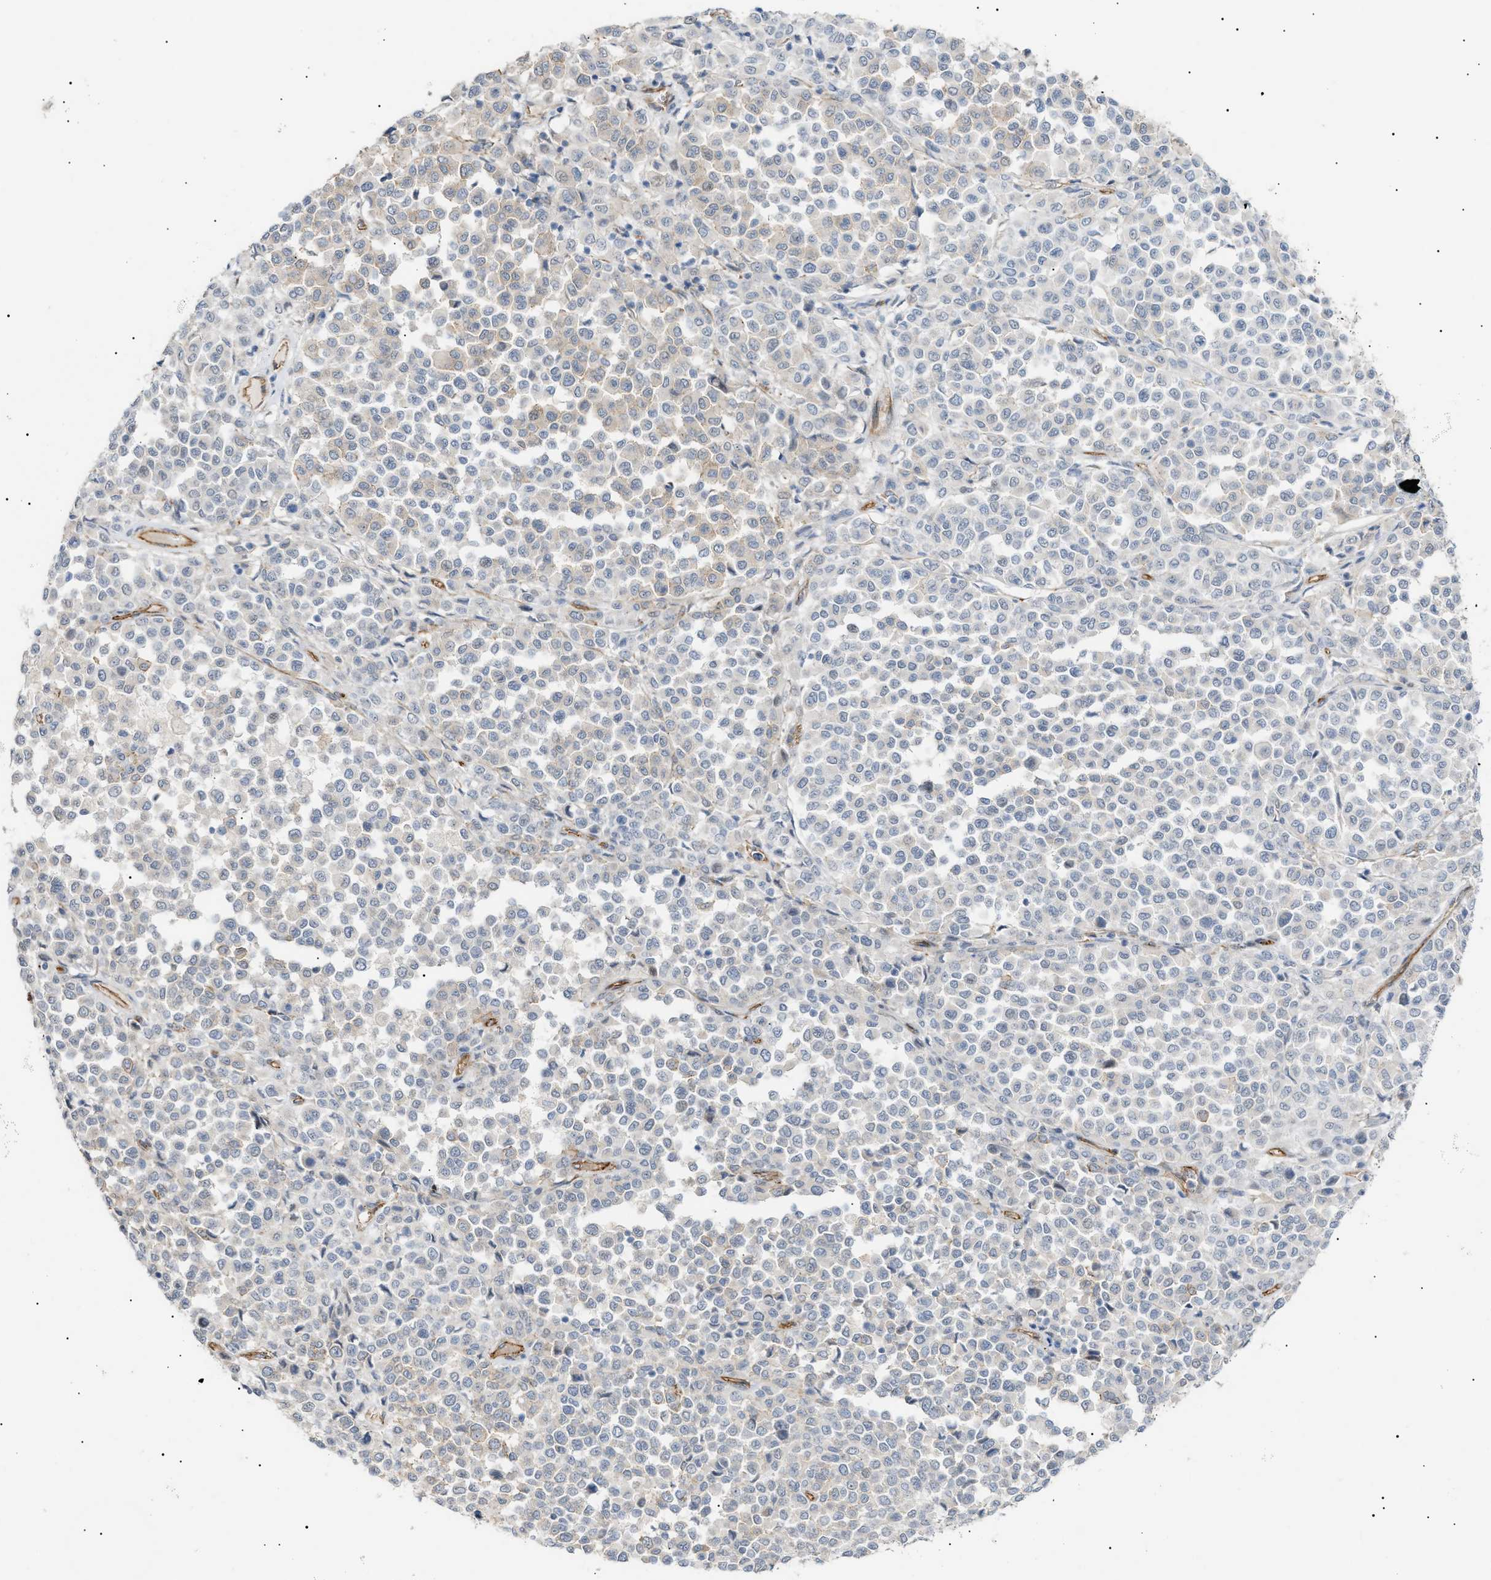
{"staining": {"intensity": "weak", "quantity": "<25%", "location": "cytoplasmic/membranous"}, "tissue": "melanoma", "cell_type": "Tumor cells", "image_type": "cancer", "snomed": [{"axis": "morphology", "description": "Malignant melanoma, Metastatic site"}, {"axis": "topography", "description": "Pancreas"}], "caption": "The image exhibits no significant staining in tumor cells of melanoma.", "gene": "ZFHX2", "patient": {"sex": "female", "age": 30}}